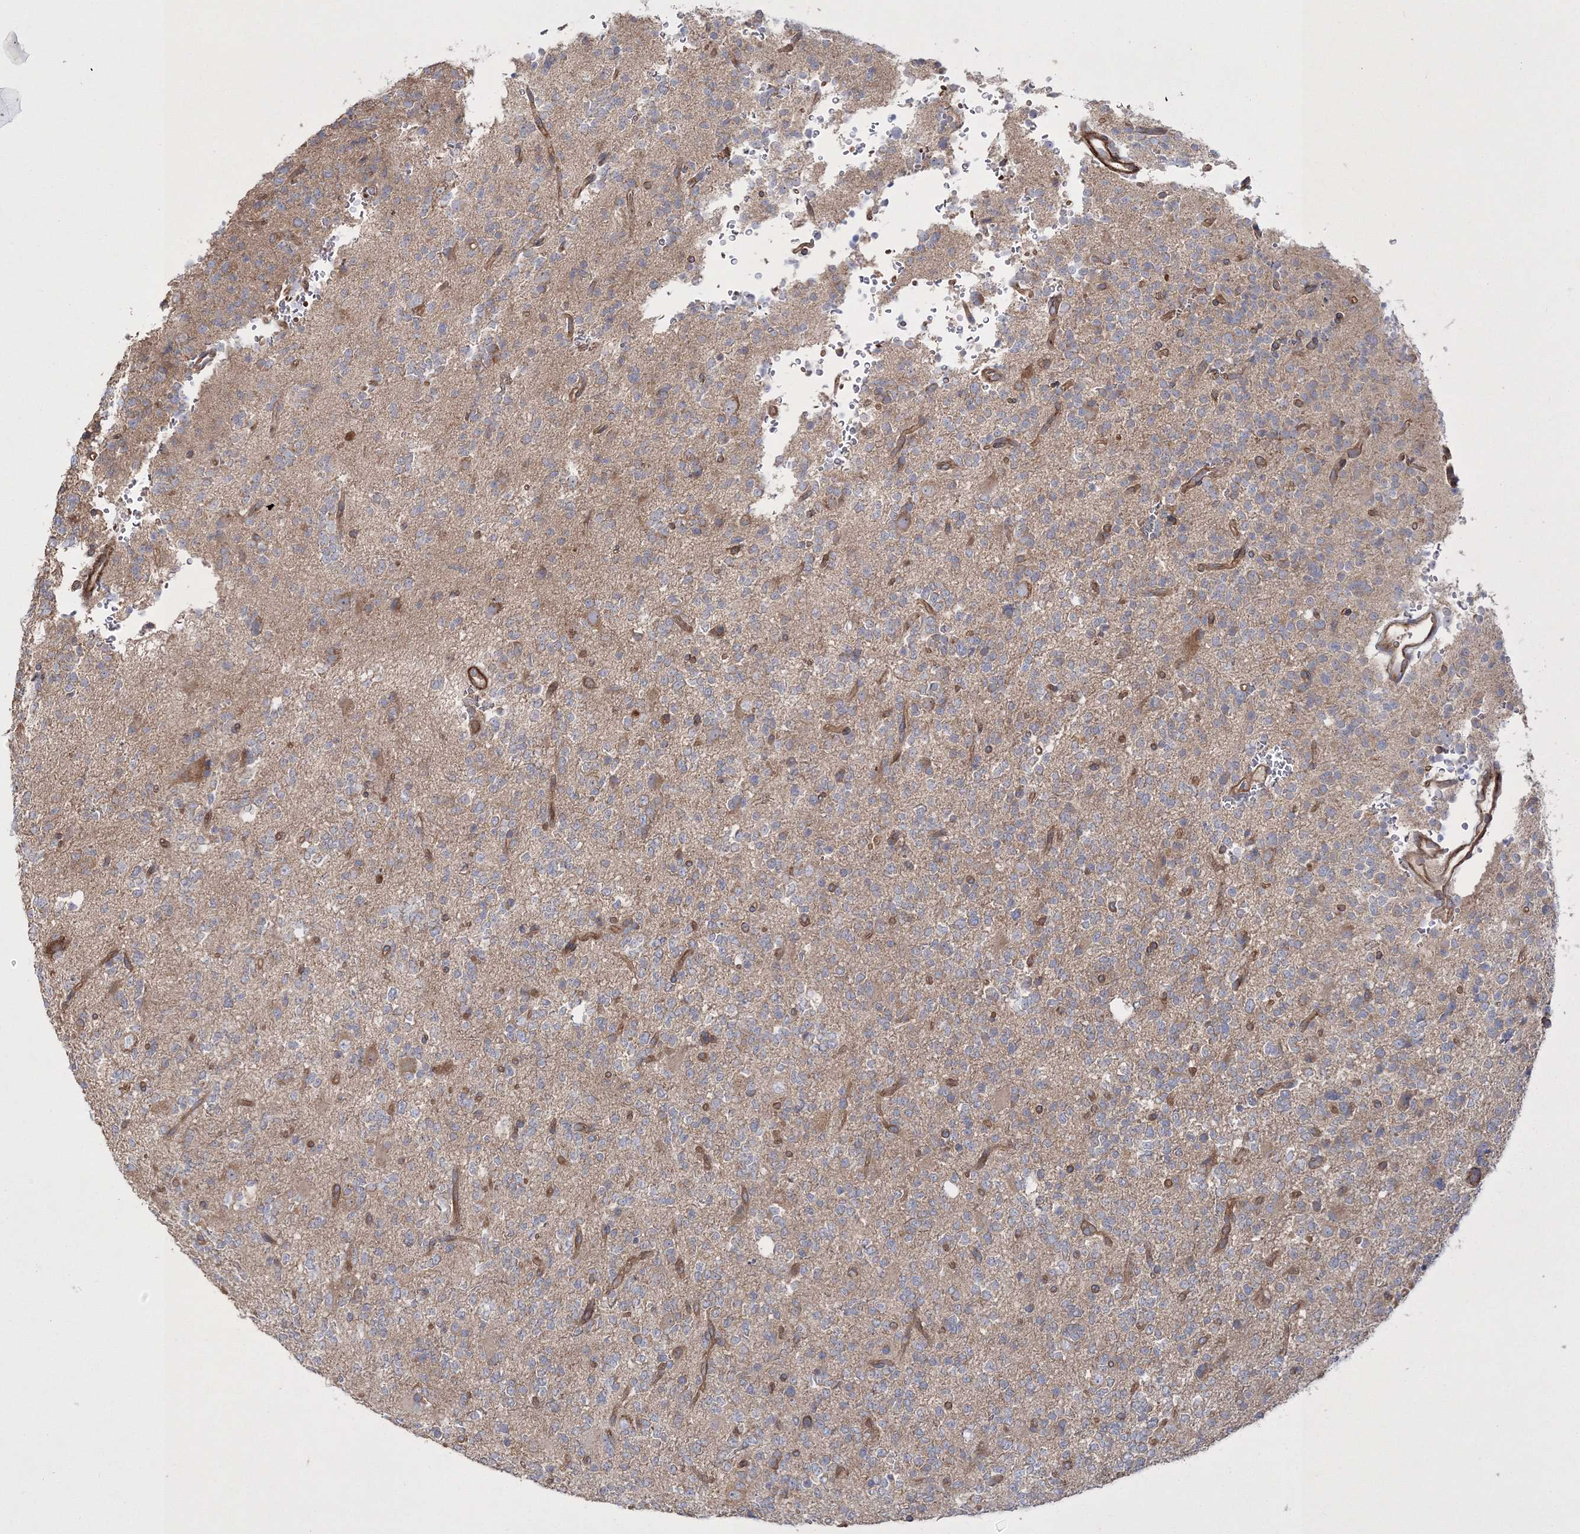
{"staining": {"intensity": "moderate", "quantity": "<25%", "location": "cytoplasmic/membranous"}, "tissue": "glioma", "cell_type": "Tumor cells", "image_type": "cancer", "snomed": [{"axis": "morphology", "description": "Glioma, malignant, High grade"}, {"axis": "topography", "description": "Brain"}], "caption": "A photomicrograph of human glioma stained for a protein shows moderate cytoplasmic/membranous brown staining in tumor cells. (DAB IHC, brown staining for protein, blue staining for nuclei).", "gene": "ZSWIM6", "patient": {"sex": "female", "age": 62}}